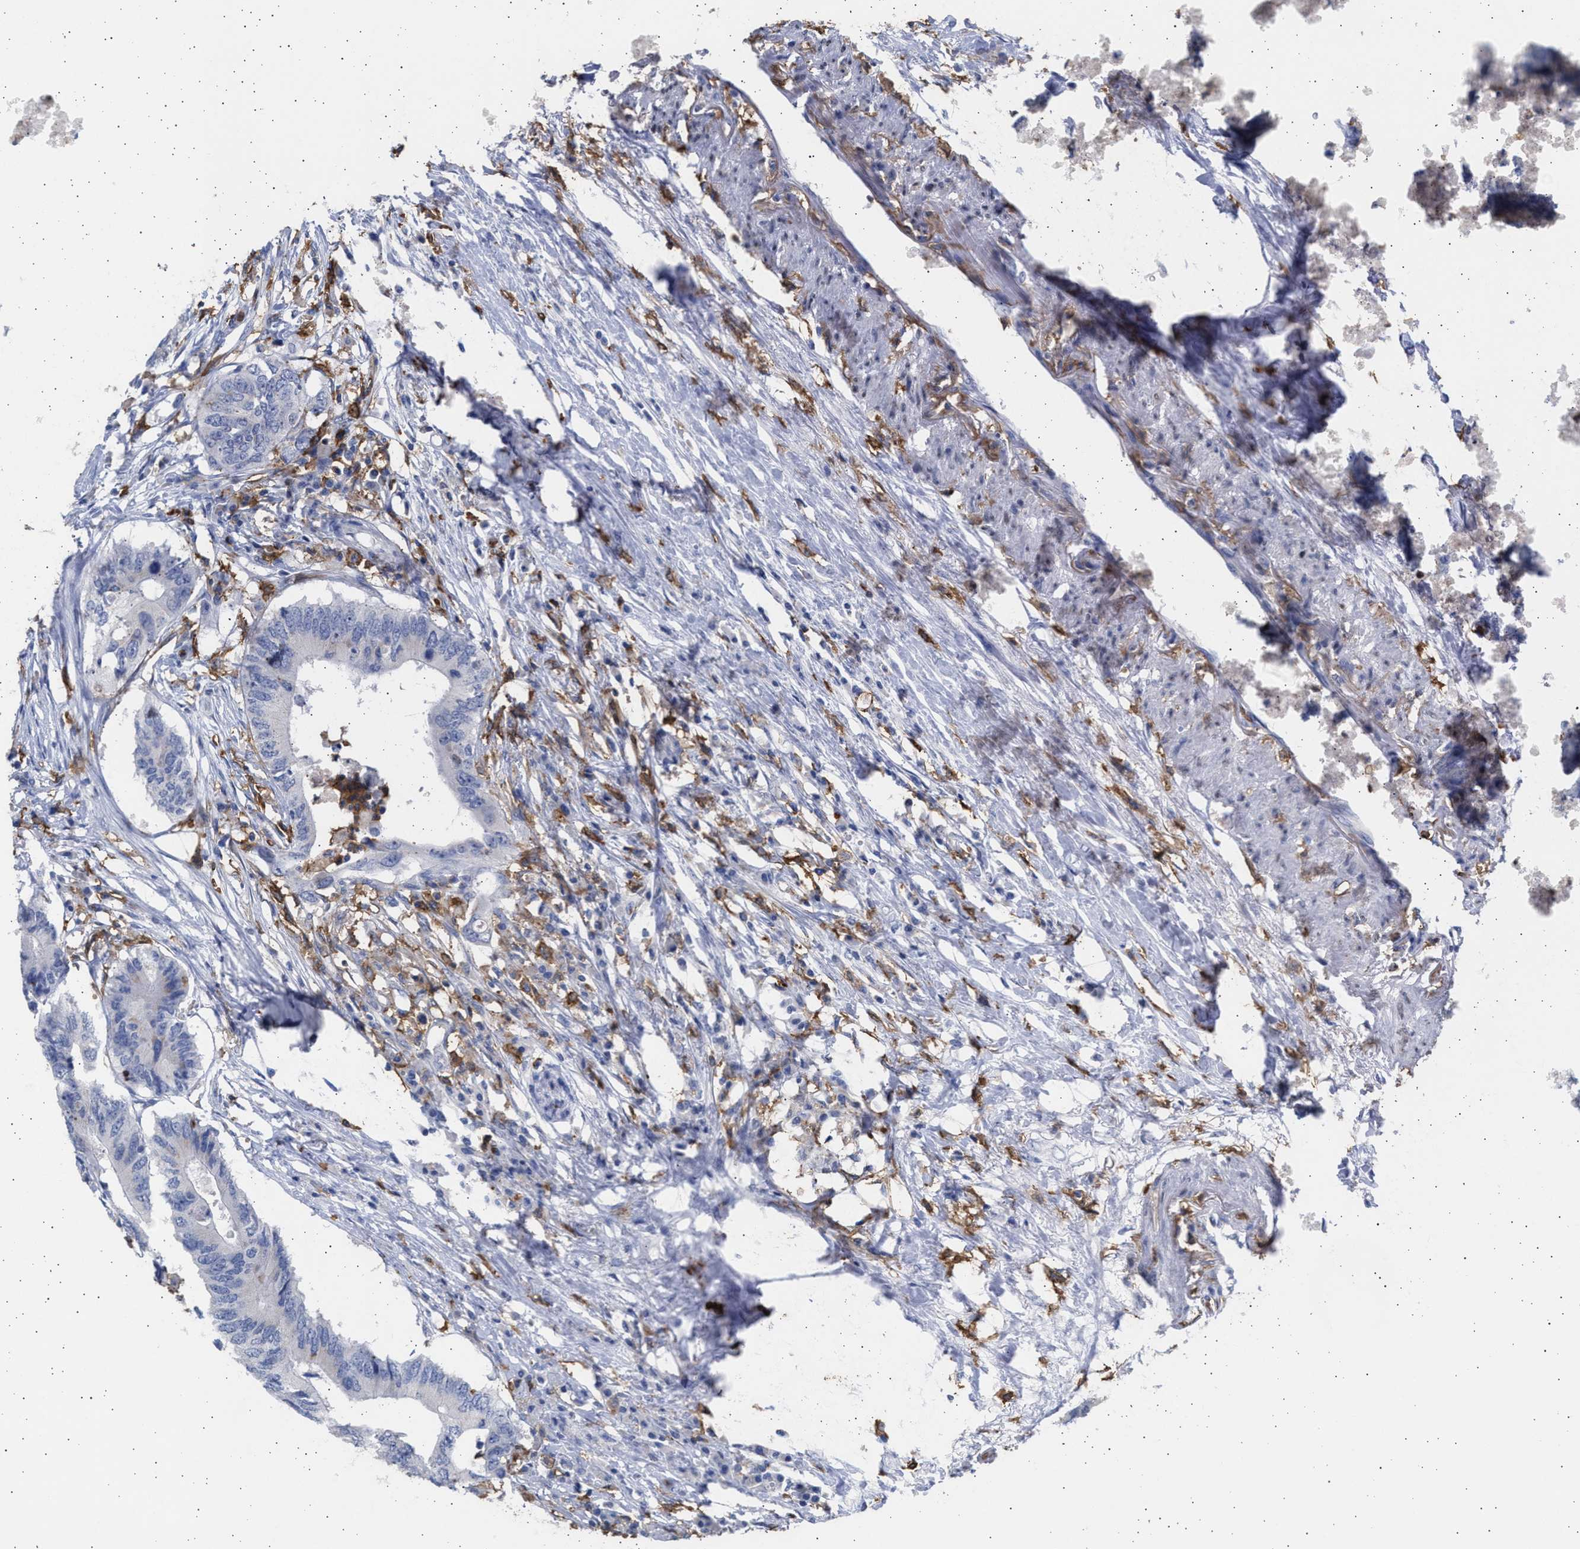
{"staining": {"intensity": "weak", "quantity": "<25%", "location": "cytoplasmic/membranous"}, "tissue": "colorectal cancer", "cell_type": "Tumor cells", "image_type": "cancer", "snomed": [{"axis": "morphology", "description": "Adenocarcinoma, NOS"}, {"axis": "topography", "description": "Colon"}], "caption": "Human colorectal adenocarcinoma stained for a protein using immunohistochemistry displays no positivity in tumor cells.", "gene": "FCER1A", "patient": {"sex": "male", "age": 71}}